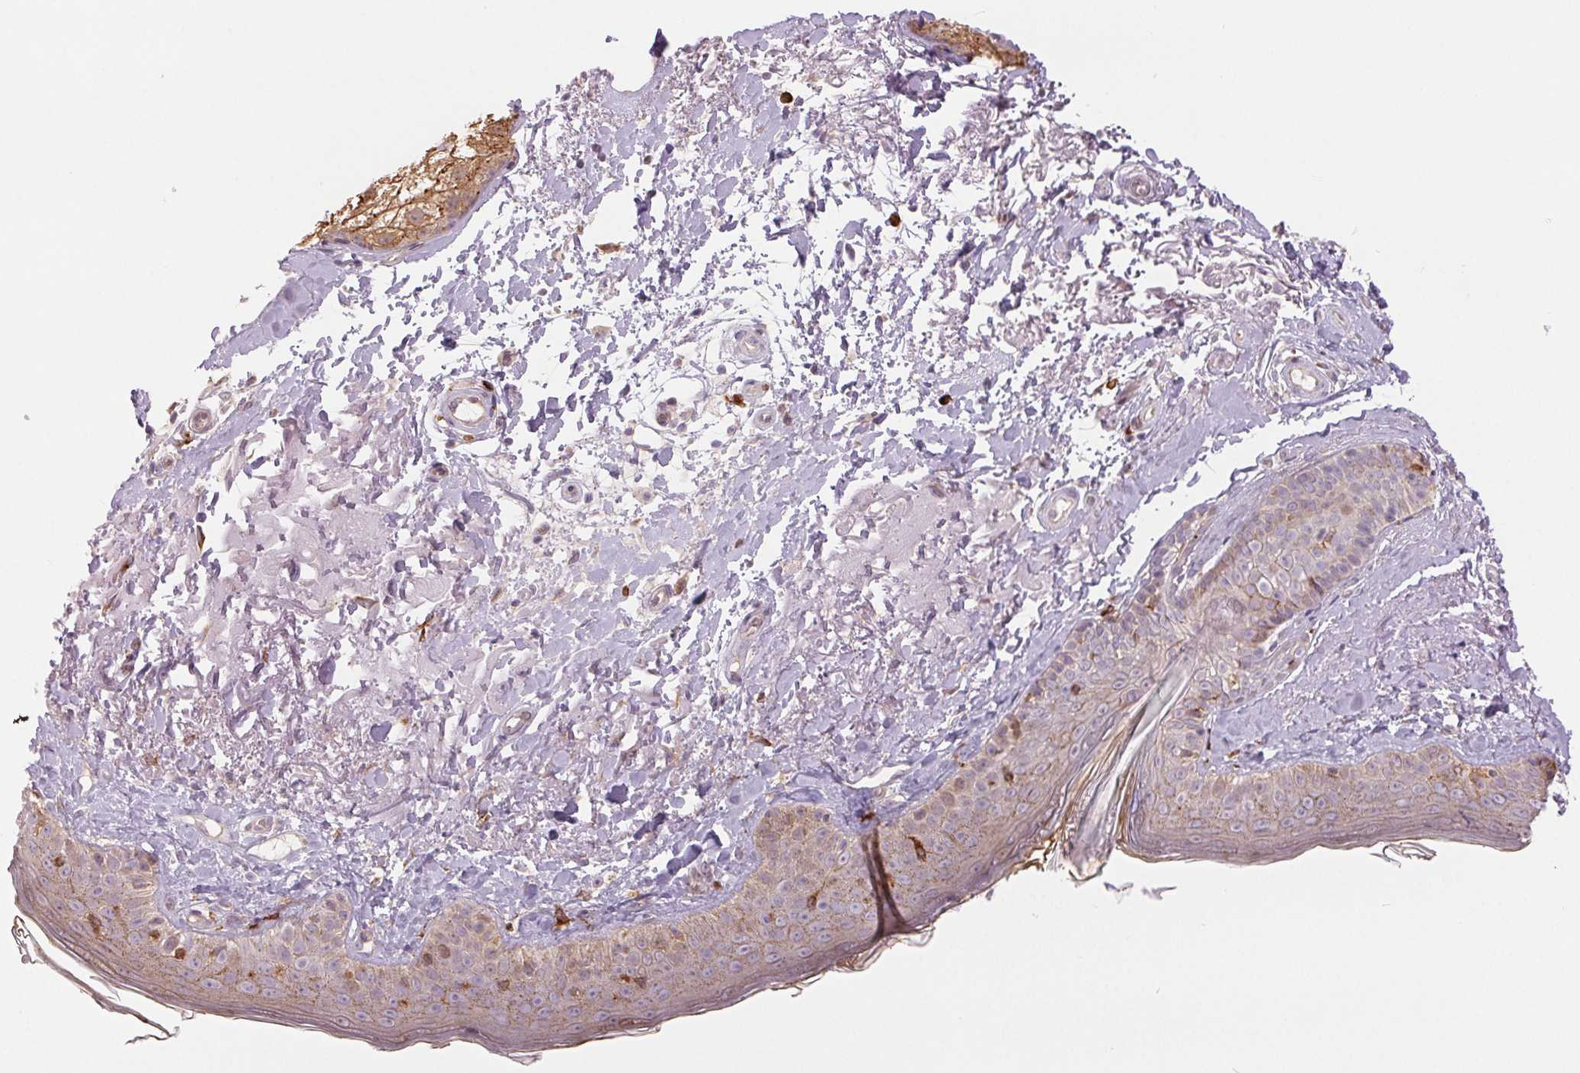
{"staining": {"intensity": "weak", "quantity": "25%-75%", "location": "cytoplasmic/membranous"}, "tissue": "skin", "cell_type": "Fibroblasts", "image_type": "normal", "snomed": [{"axis": "morphology", "description": "Normal tissue, NOS"}, {"axis": "topography", "description": "Skin"}], "caption": "Skin was stained to show a protein in brown. There is low levels of weak cytoplasmic/membranous staining in approximately 25%-75% of fibroblasts. Using DAB (brown) and hematoxylin (blue) stains, captured at high magnification using brightfield microscopy.", "gene": "METTL17", "patient": {"sex": "male", "age": 73}}